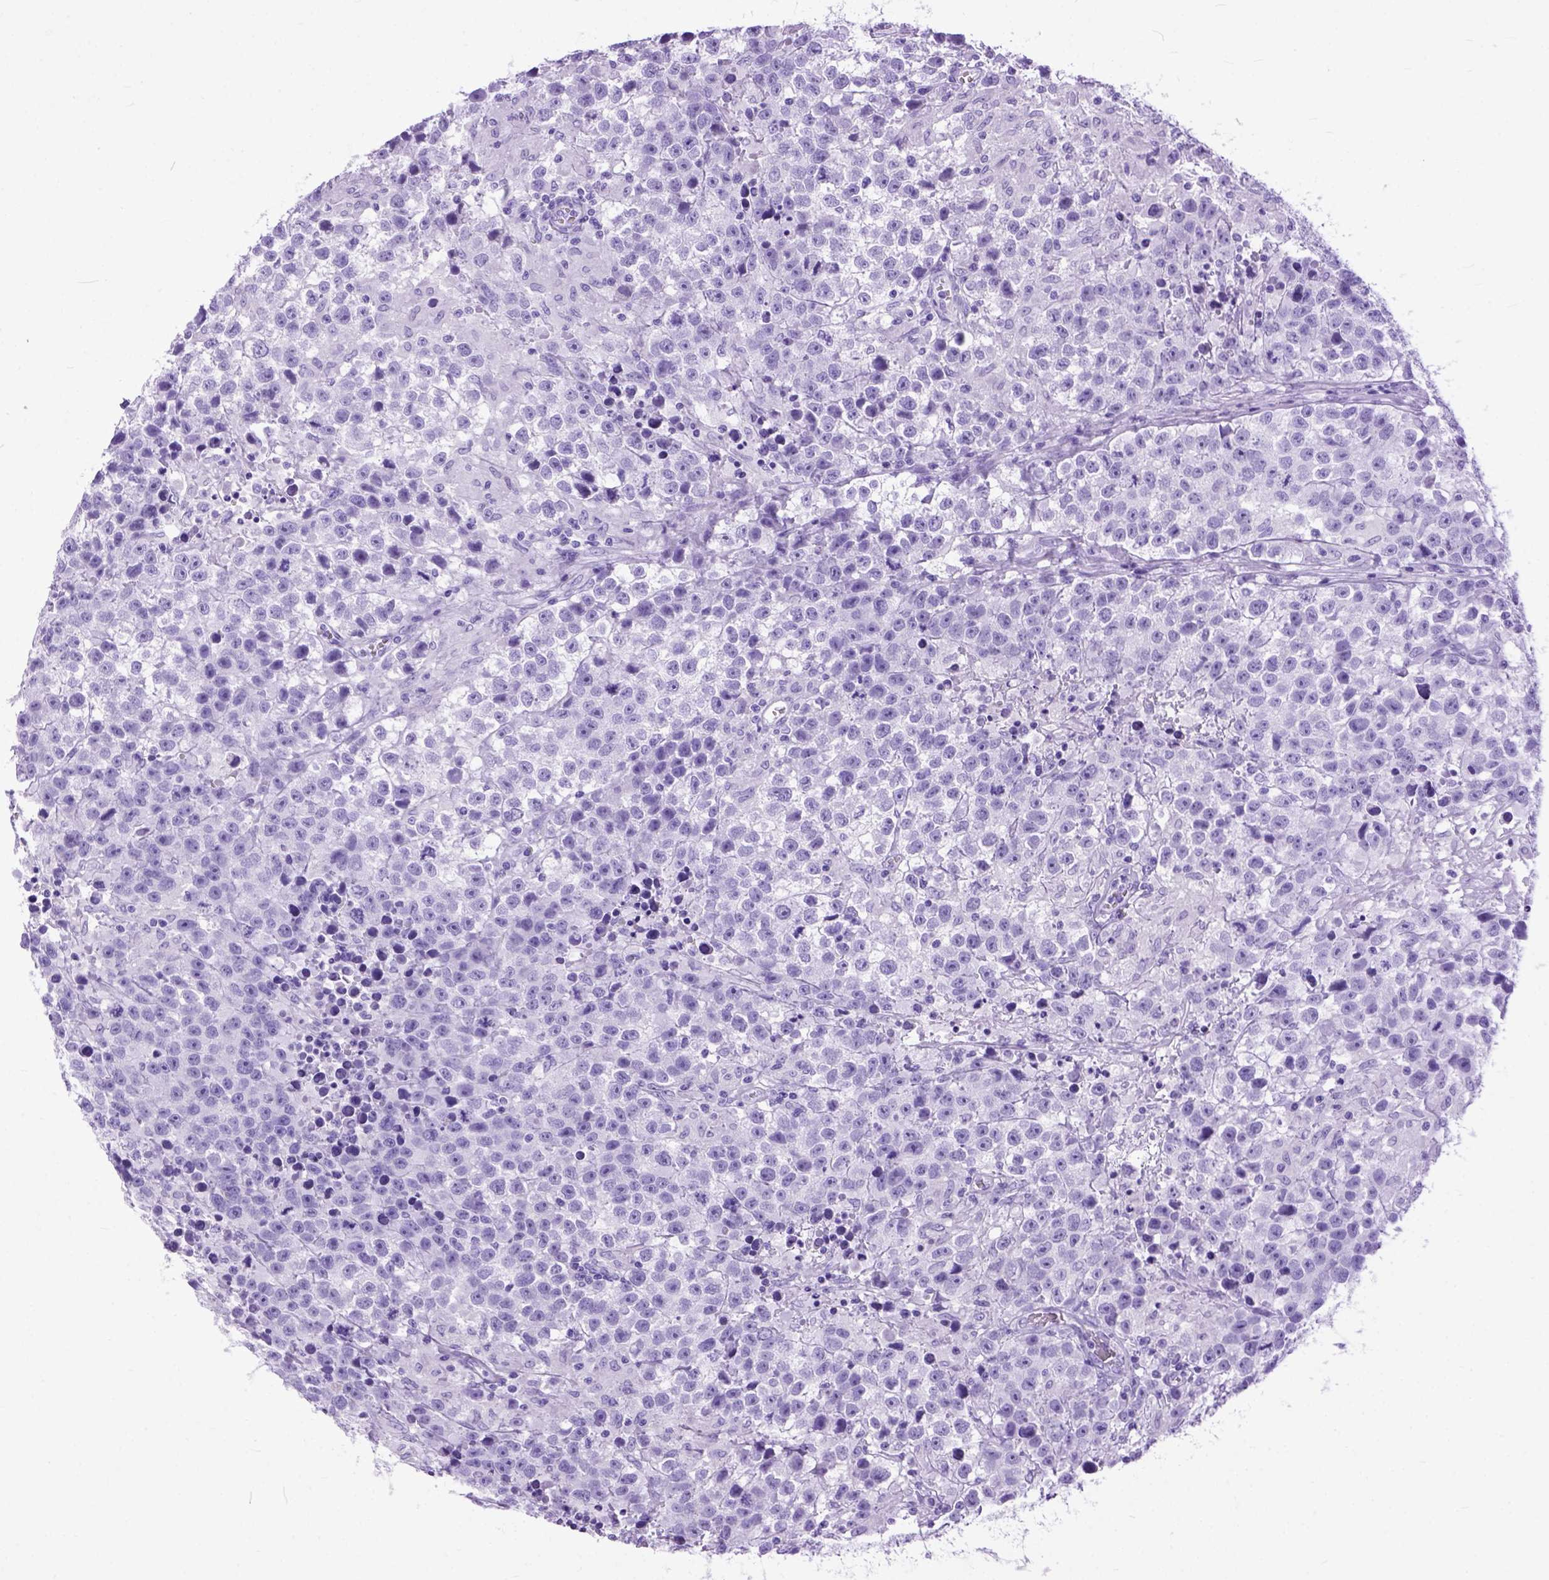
{"staining": {"intensity": "negative", "quantity": "none", "location": "none"}, "tissue": "testis cancer", "cell_type": "Tumor cells", "image_type": "cancer", "snomed": [{"axis": "morphology", "description": "Seminoma, NOS"}, {"axis": "topography", "description": "Testis"}], "caption": "Tumor cells are negative for brown protein staining in testis cancer (seminoma).", "gene": "GNGT1", "patient": {"sex": "male", "age": 43}}